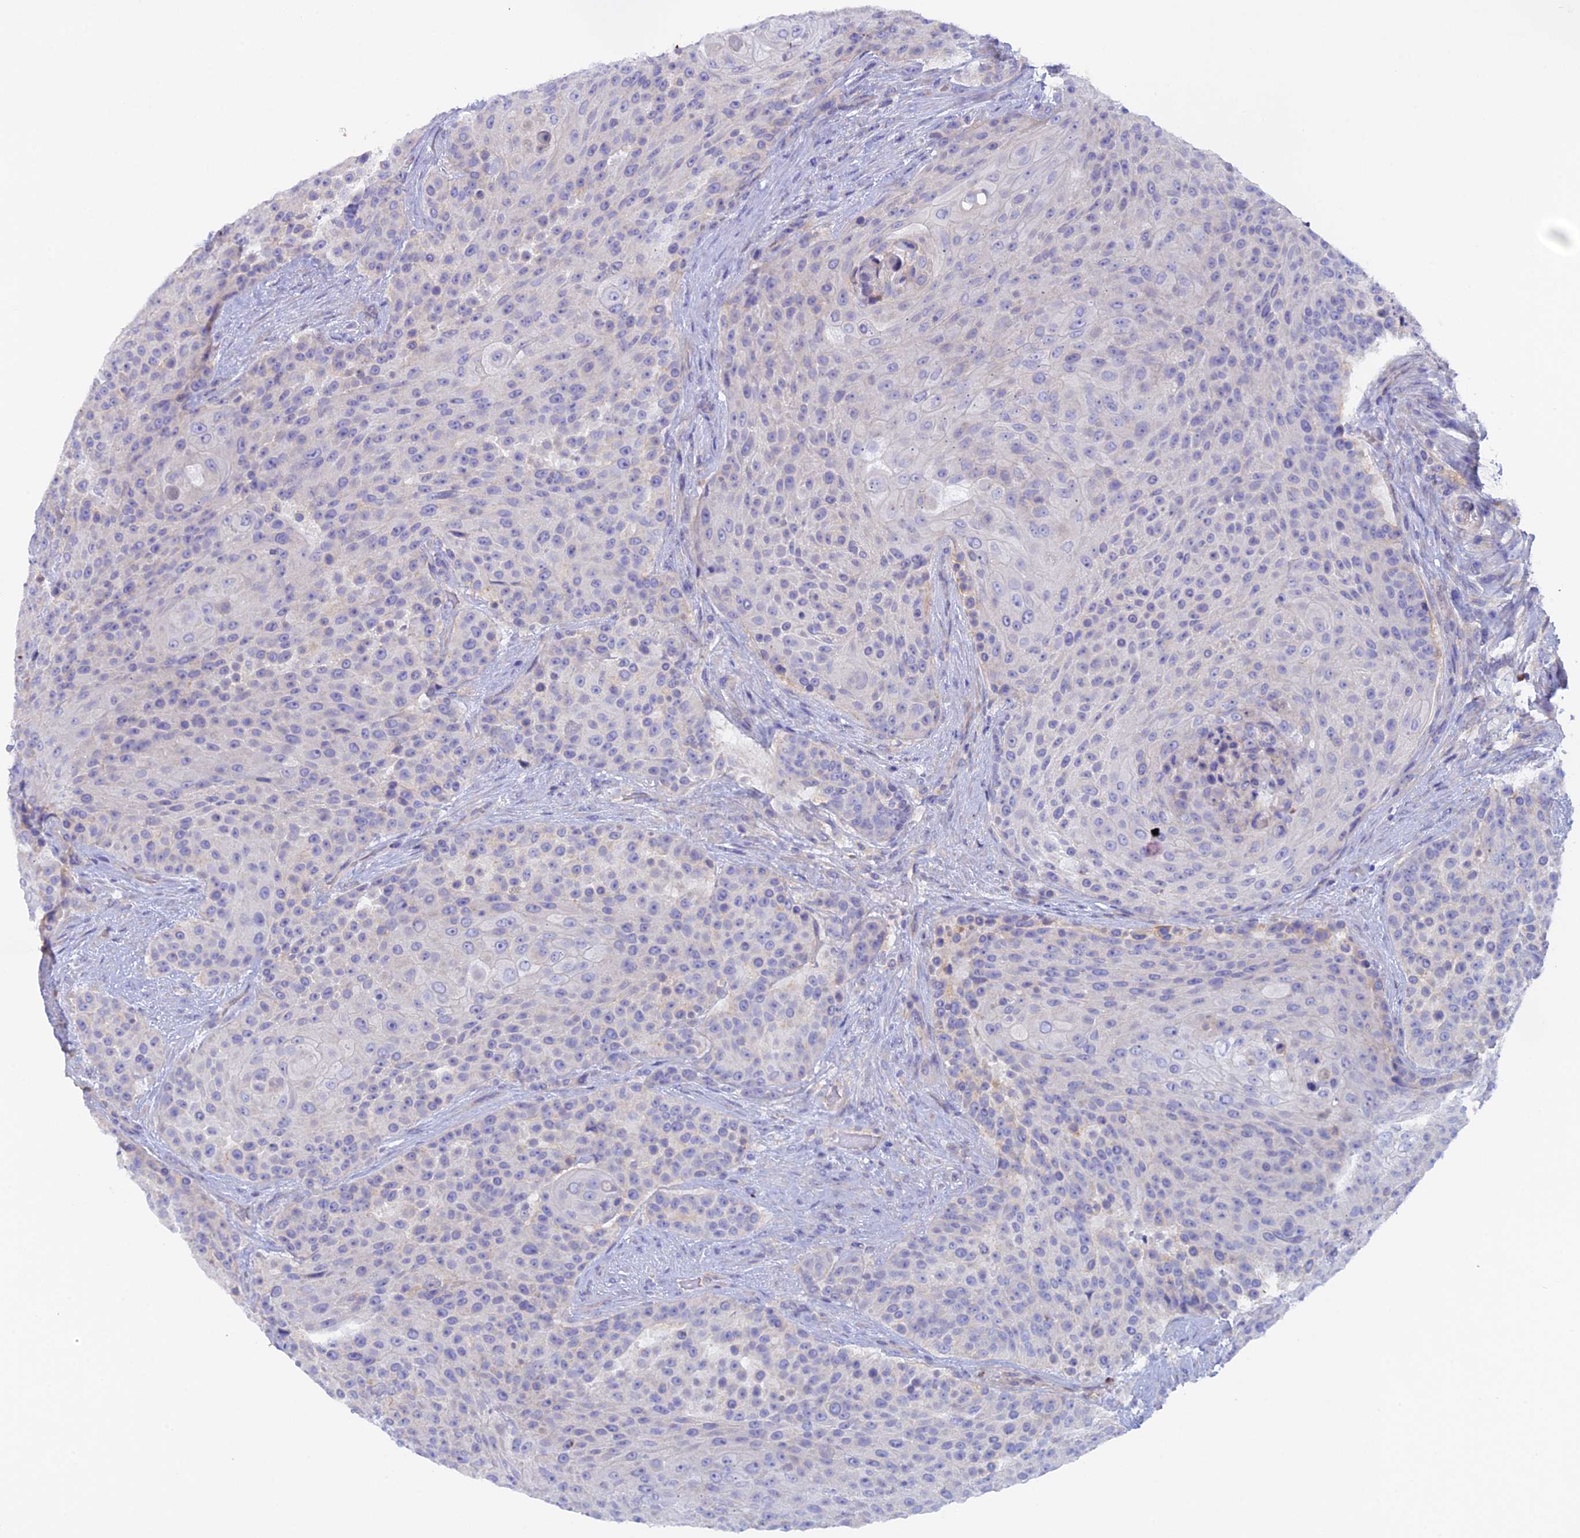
{"staining": {"intensity": "negative", "quantity": "none", "location": "none"}, "tissue": "urothelial cancer", "cell_type": "Tumor cells", "image_type": "cancer", "snomed": [{"axis": "morphology", "description": "Urothelial carcinoma, High grade"}, {"axis": "topography", "description": "Urinary bladder"}], "caption": "Human urothelial carcinoma (high-grade) stained for a protein using IHC reveals no positivity in tumor cells.", "gene": "FZR1", "patient": {"sex": "female", "age": 63}}